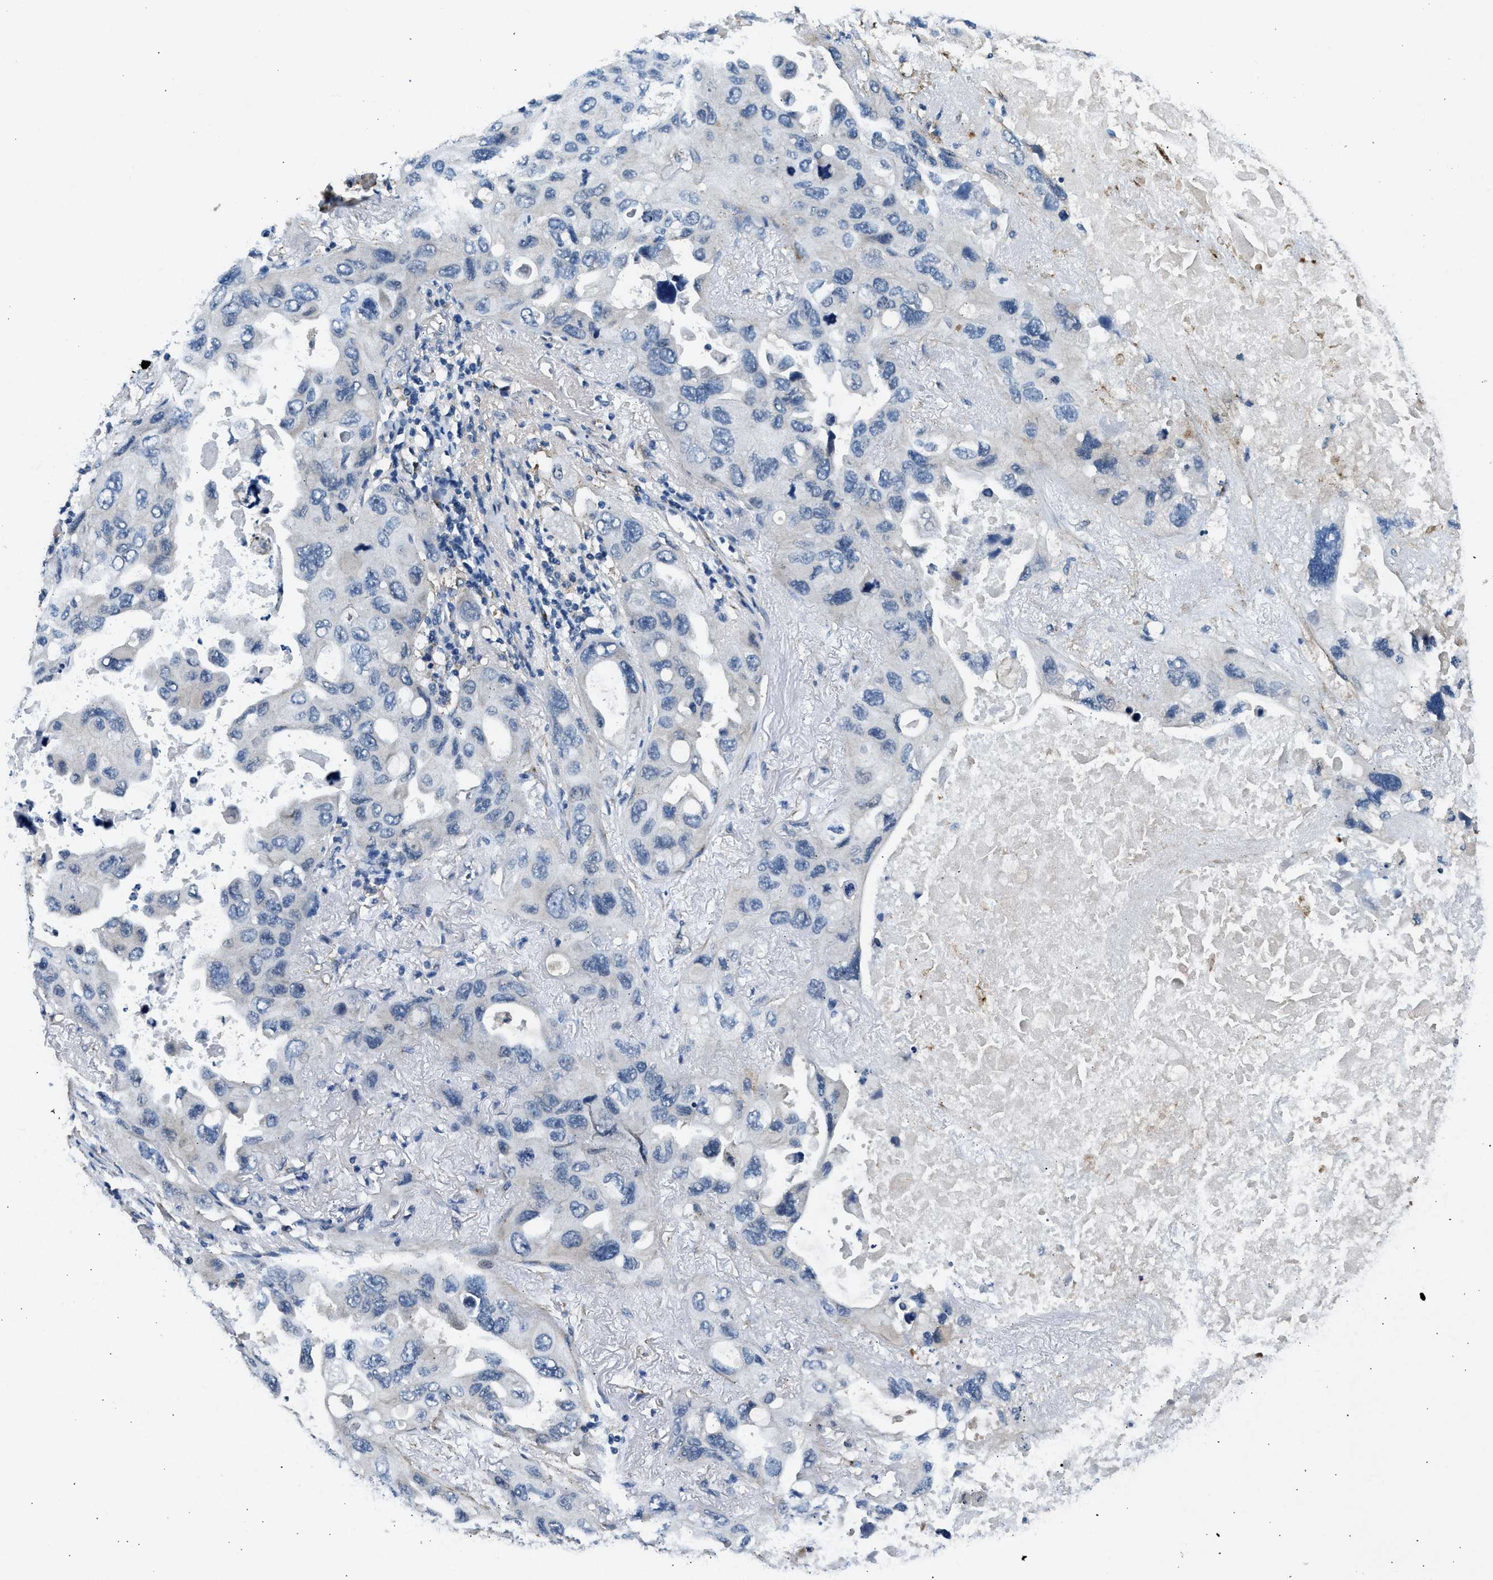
{"staining": {"intensity": "negative", "quantity": "none", "location": "none"}, "tissue": "lung cancer", "cell_type": "Tumor cells", "image_type": "cancer", "snomed": [{"axis": "morphology", "description": "Squamous cell carcinoma, NOS"}, {"axis": "topography", "description": "Lung"}], "caption": "There is no significant staining in tumor cells of squamous cell carcinoma (lung). (DAB IHC, high magnification).", "gene": "LRP1", "patient": {"sex": "female", "age": 73}}